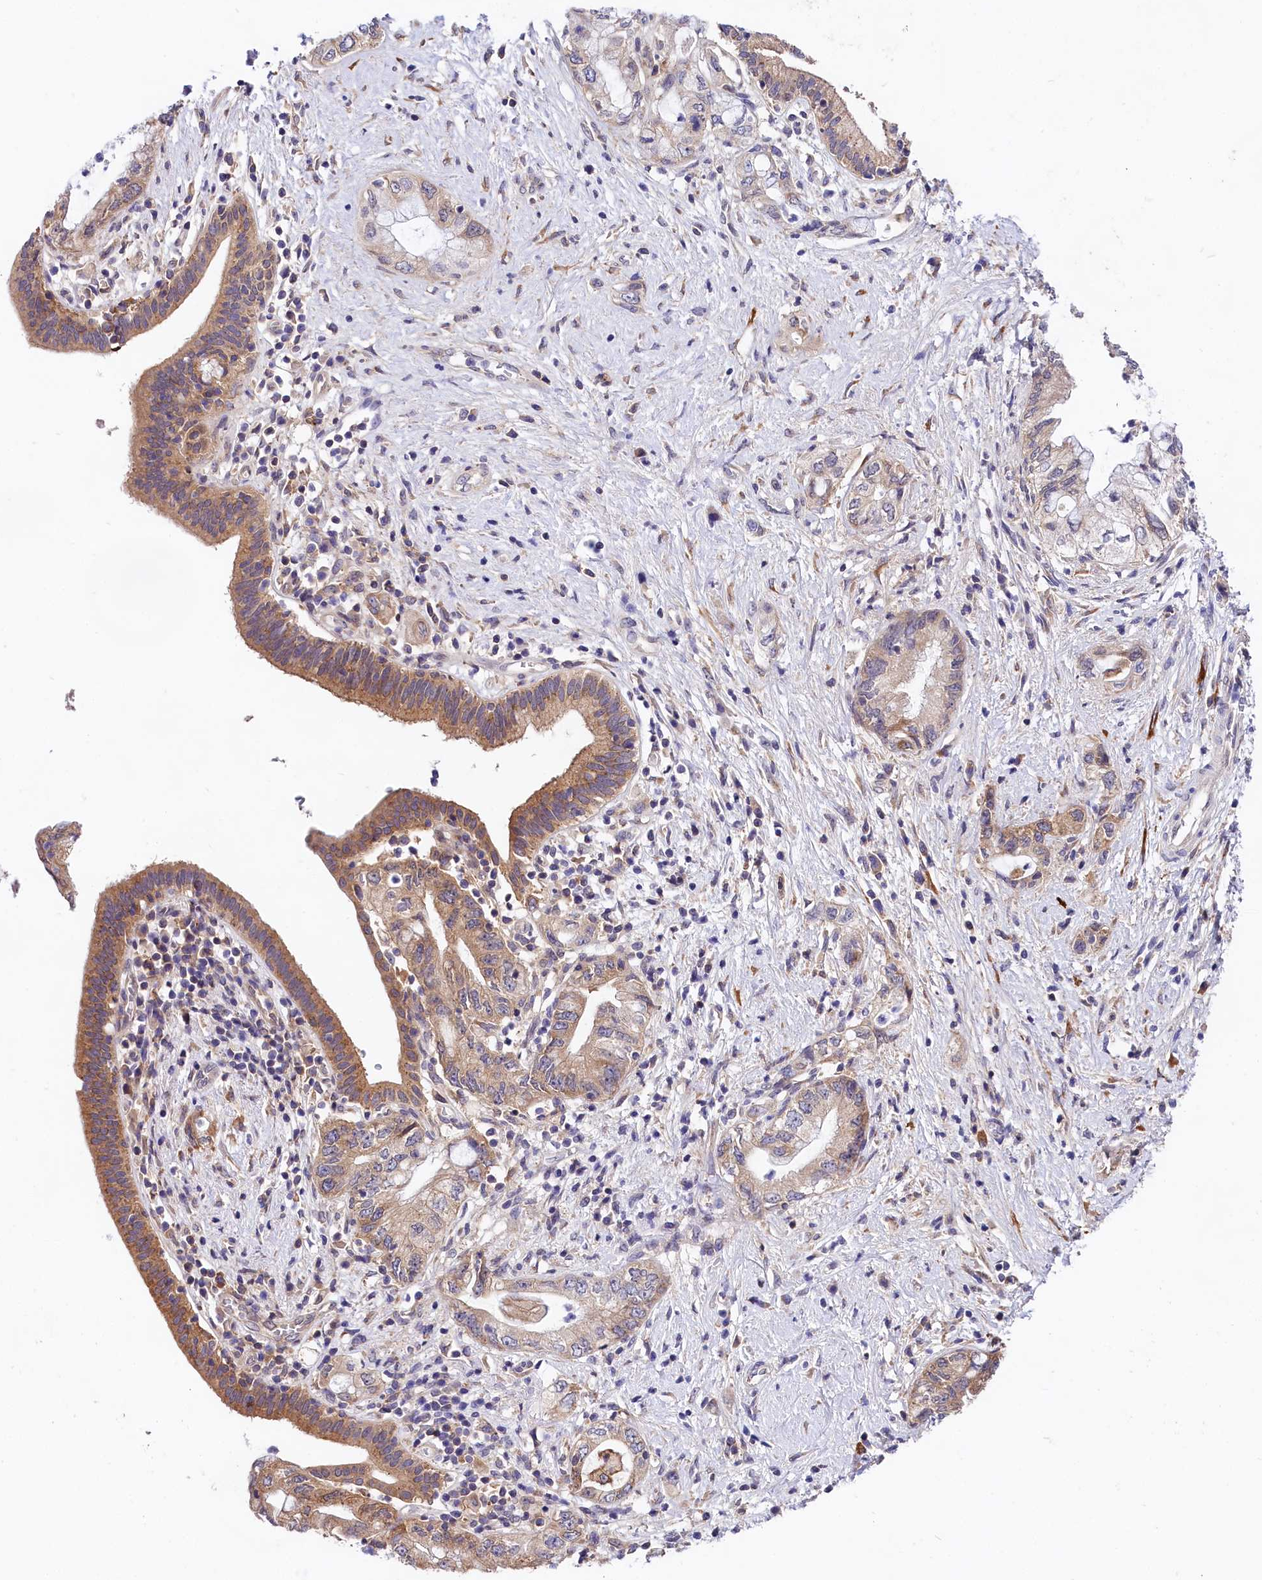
{"staining": {"intensity": "moderate", "quantity": "25%-75%", "location": "cytoplasmic/membranous"}, "tissue": "pancreatic cancer", "cell_type": "Tumor cells", "image_type": "cancer", "snomed": [{"axis": "morphology", "description": "Adenocarcinoma, NOS"}, {"axis": "topography", "description": "Pancreas"}], "caption": "Human pancreatic cancer (adenocarcinoma) stained for a protein (brown) exhibits moderate cytoplasmic/membranous positive positivity in about 25%-75% of tumor cells.", "gene": "OAS3", "patient": {"sex": "female", "age": 73}}